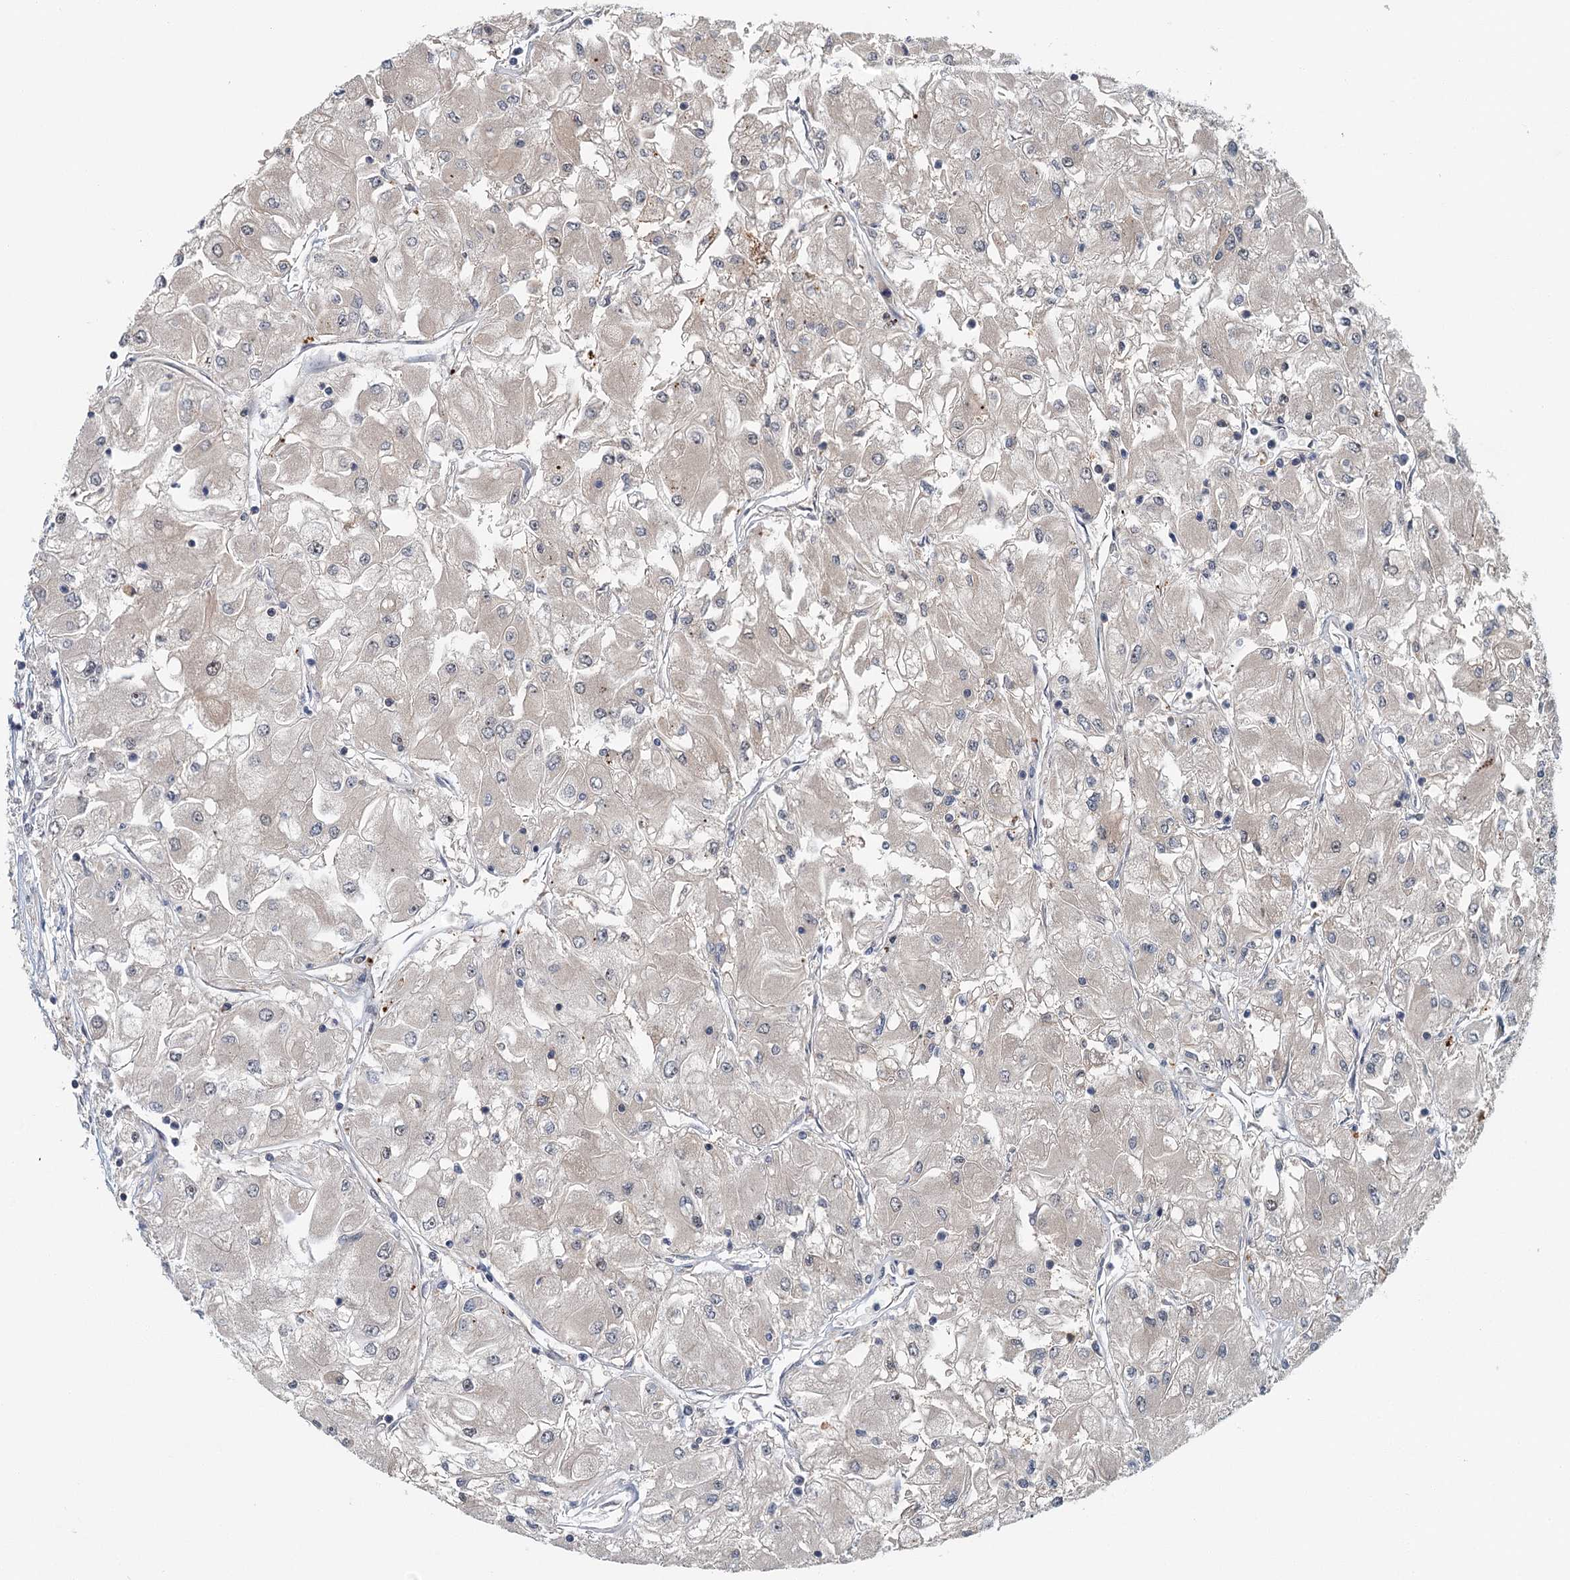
{"staining": {"intensity": "negative", "quantity": "none", "location": "none"}, "tissue": "renal cancer", "cell_type": "Tumor cells", "image_type": "cancer", "snomed": [{"axis": "morphology", "description": "Adenocarcinoma, NOS"}, {"axis": "topography", "description": "Kidney"}], "caption": "DAB immunohistochemical staining of human renal adenocarcinoma demonstrates no significant positivity in tumor cells. The staining is performed using DAB (3,3'-diaminobenzidine) brown chromogen with nuclei counter-stained in using hematoxylin.", "gene": "TAS2R42", "patient": {"sex": "male", "age": 80}}